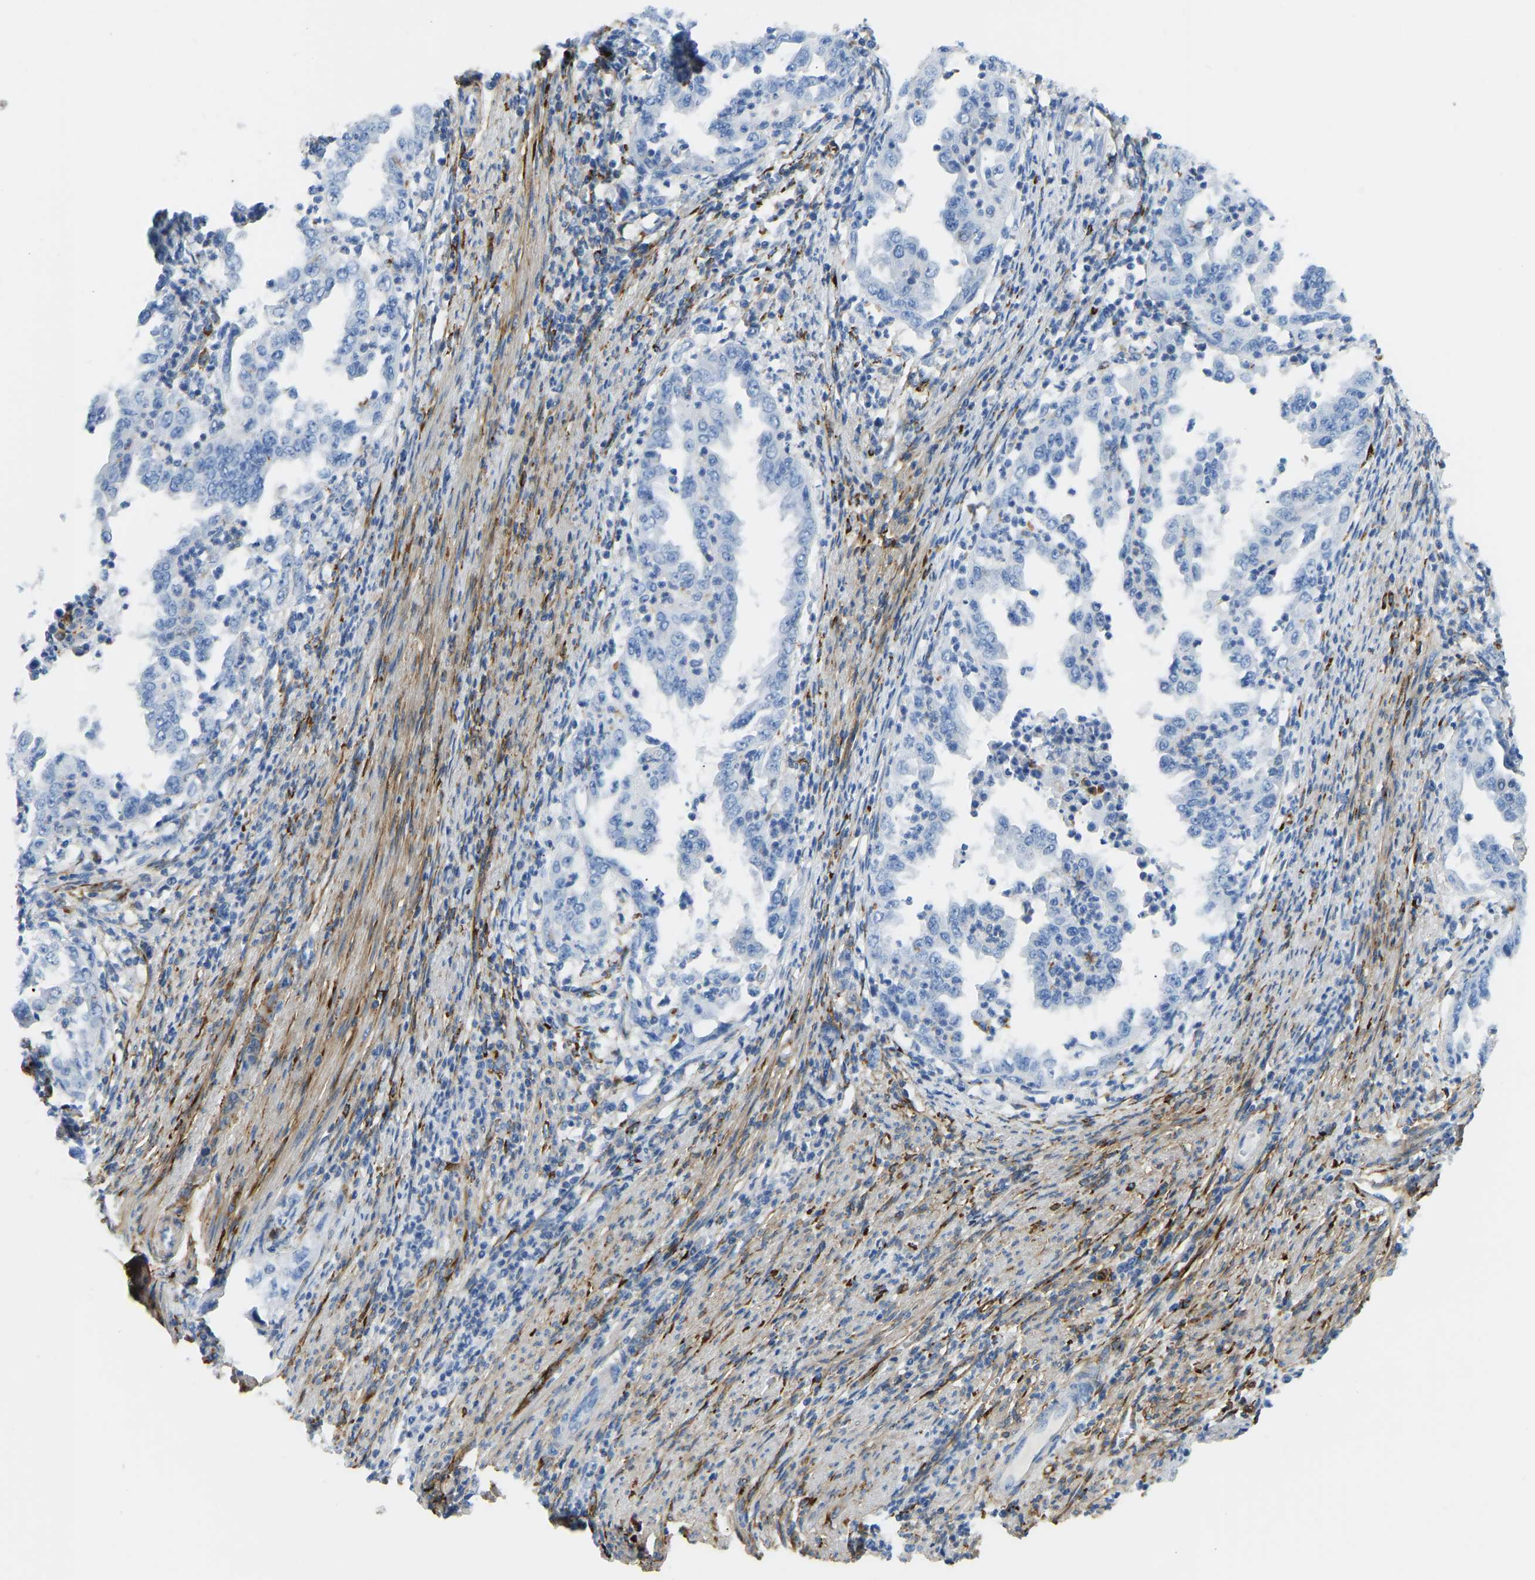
{"staining": {"intensity": "negative", "quantity": "none", "location": "none"}, "tissue": "endometrial cancer", "cell_type": "Tumor cells", "image_type": "cancer", "snomed": [{"axis": "morphology", "description": "Adenocarcinoma, NOS"}, {"axis": "topography", "description": "Endometrium"}], "caption": "The photomicrograph exhibits no significant expression in tumor cells of adenocarcinoma (endometrial).", "gene": "COL15A1", "patient": {"sex": "female", "age": 85}}